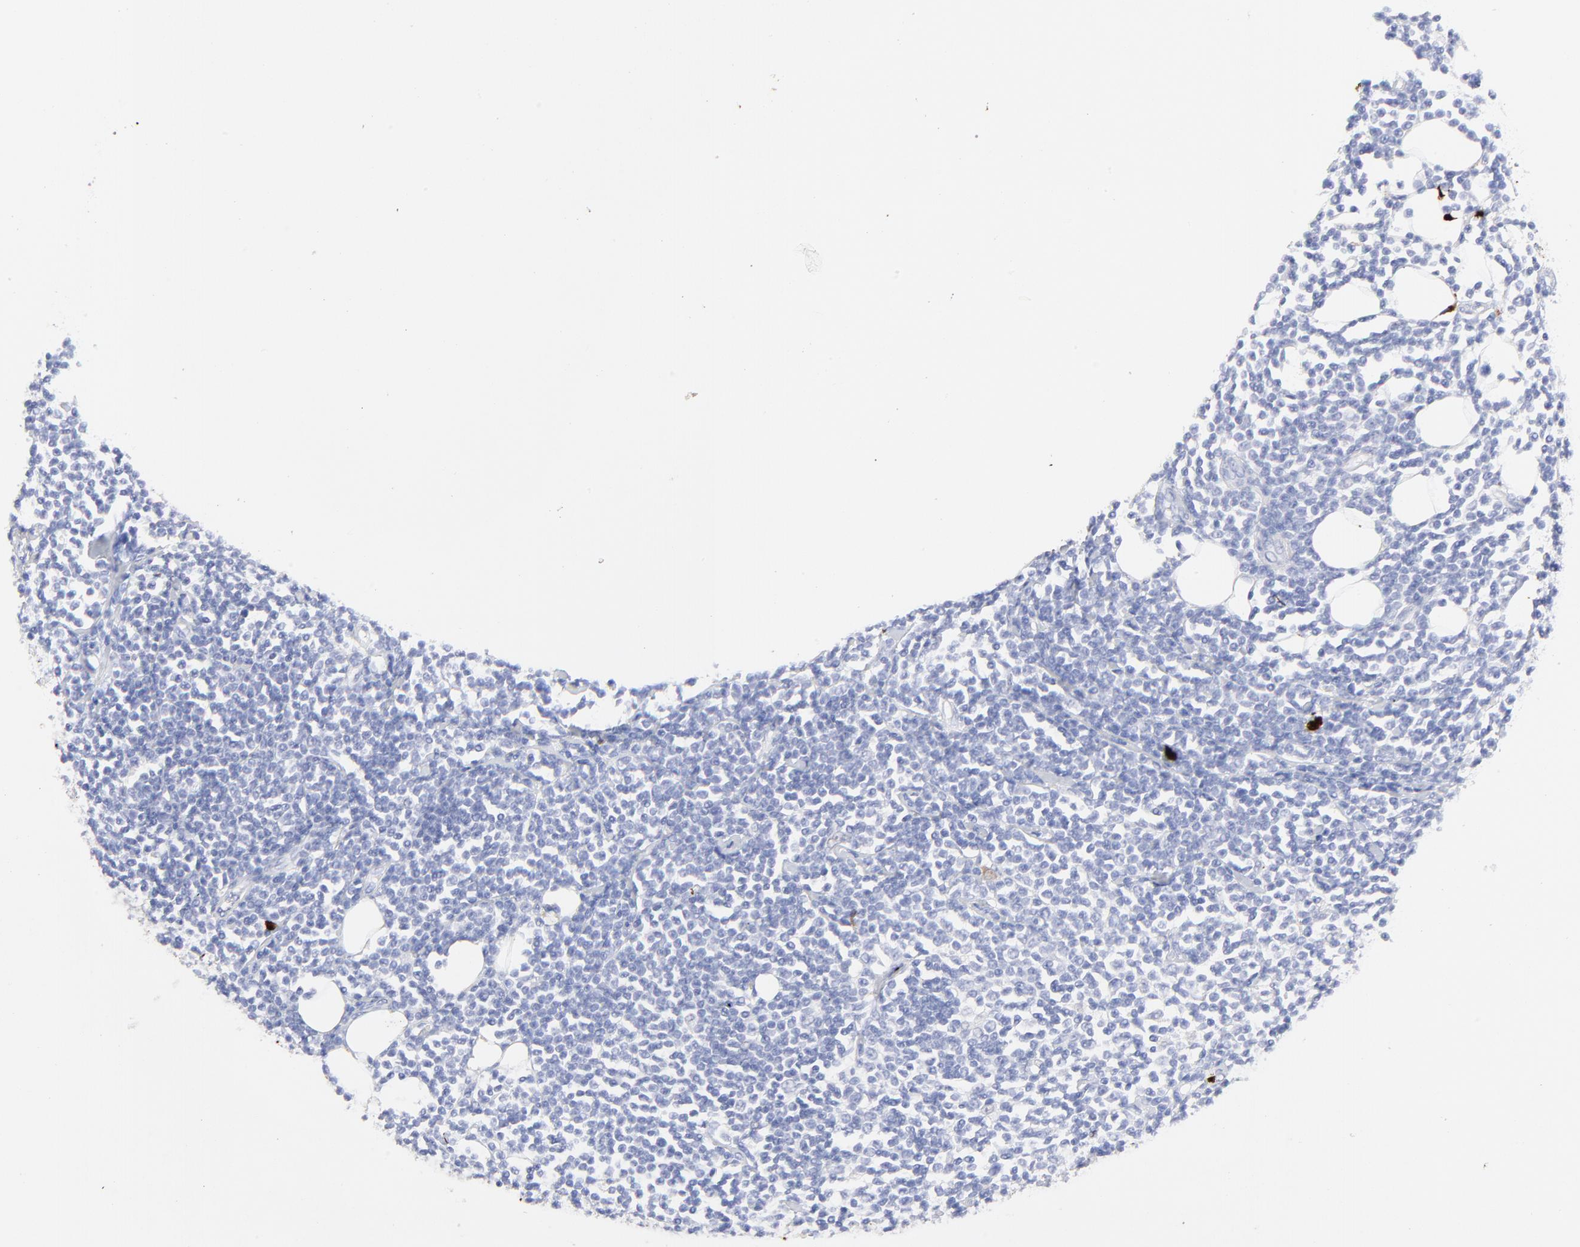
{"staining": {"intensity": "negative", "quantity": "none", "location": "none"}, "tissue": "lymphoma", "cell_type": "Tumor cells", "image_type": "cancer", "snomed": [{"axis": "morphology", "description": "Malignant lymphoma, non-Hodgkin's type, Low grade"}, {"axis": "topography", "description": "Soft tissue"}], "caption": "Malignant lymphoma, non-Hodgkin's type (low-grade) was stained to show a protein in brown. There is no significant staining in tumor cells.", "gene": "S100A12", "patient": {"sex": "male", "age": 92}}